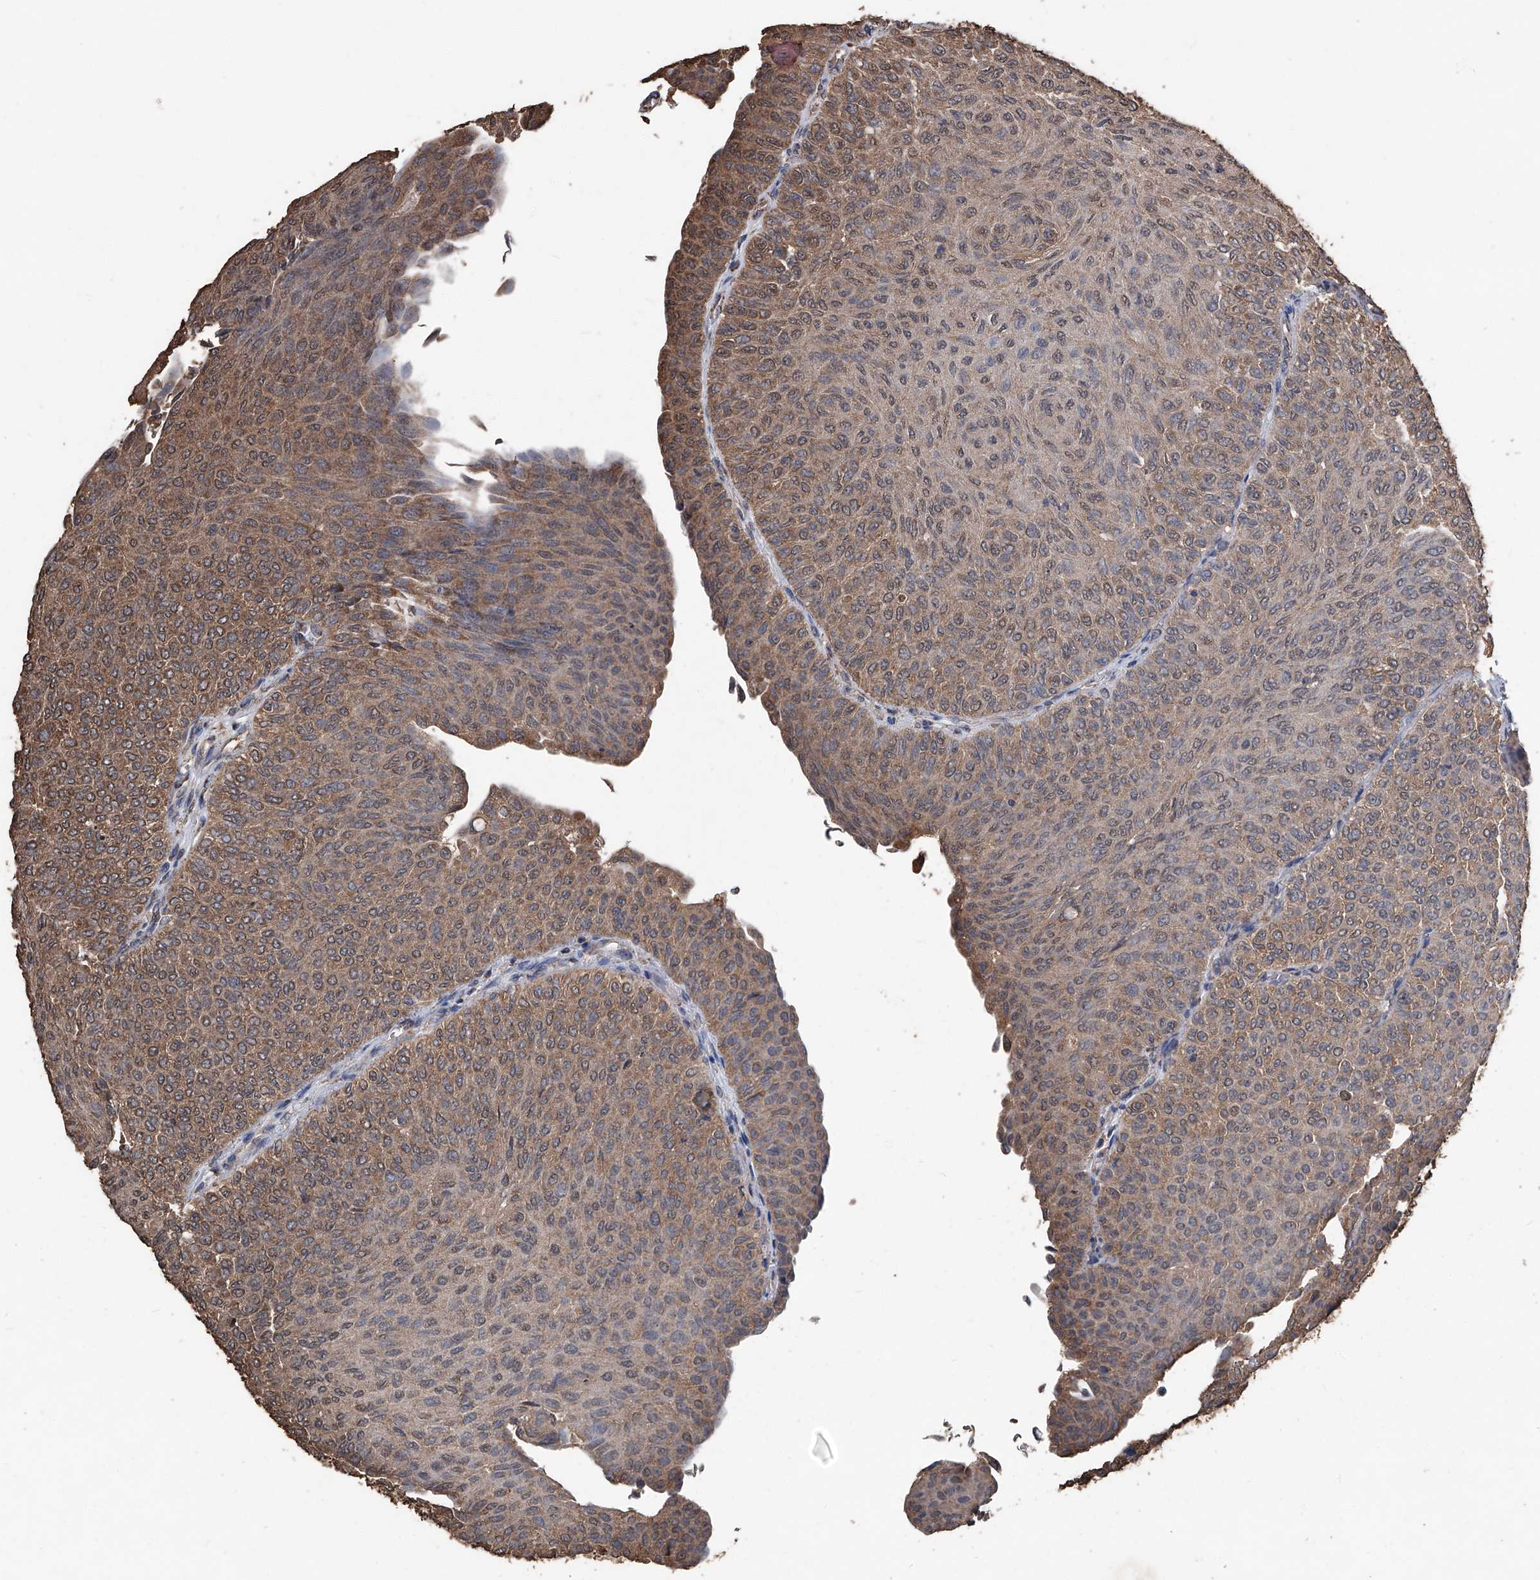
{"staining": {"intensity": "moderate", "quantity": ">75%", "location": "cytoplasmic/membranous"}, "tissue": "urothelial cancer", "cell_type": "Tumor cells", "image_type": "cancer", "snomed": [{"axis": "morphology", "description": "Urothelial carcinoma, Low grade"}, {"axis": "topography", "description": "Urinary bladder"}], "caption": "Human urothelial cancer stained for a protein (brown) demonstrates moderate cytoplasmic/membranous positive staining in approximately >75% of tumor cells.", "gene": "STARD7", "patient": {"sex": "male", "age": 78}}